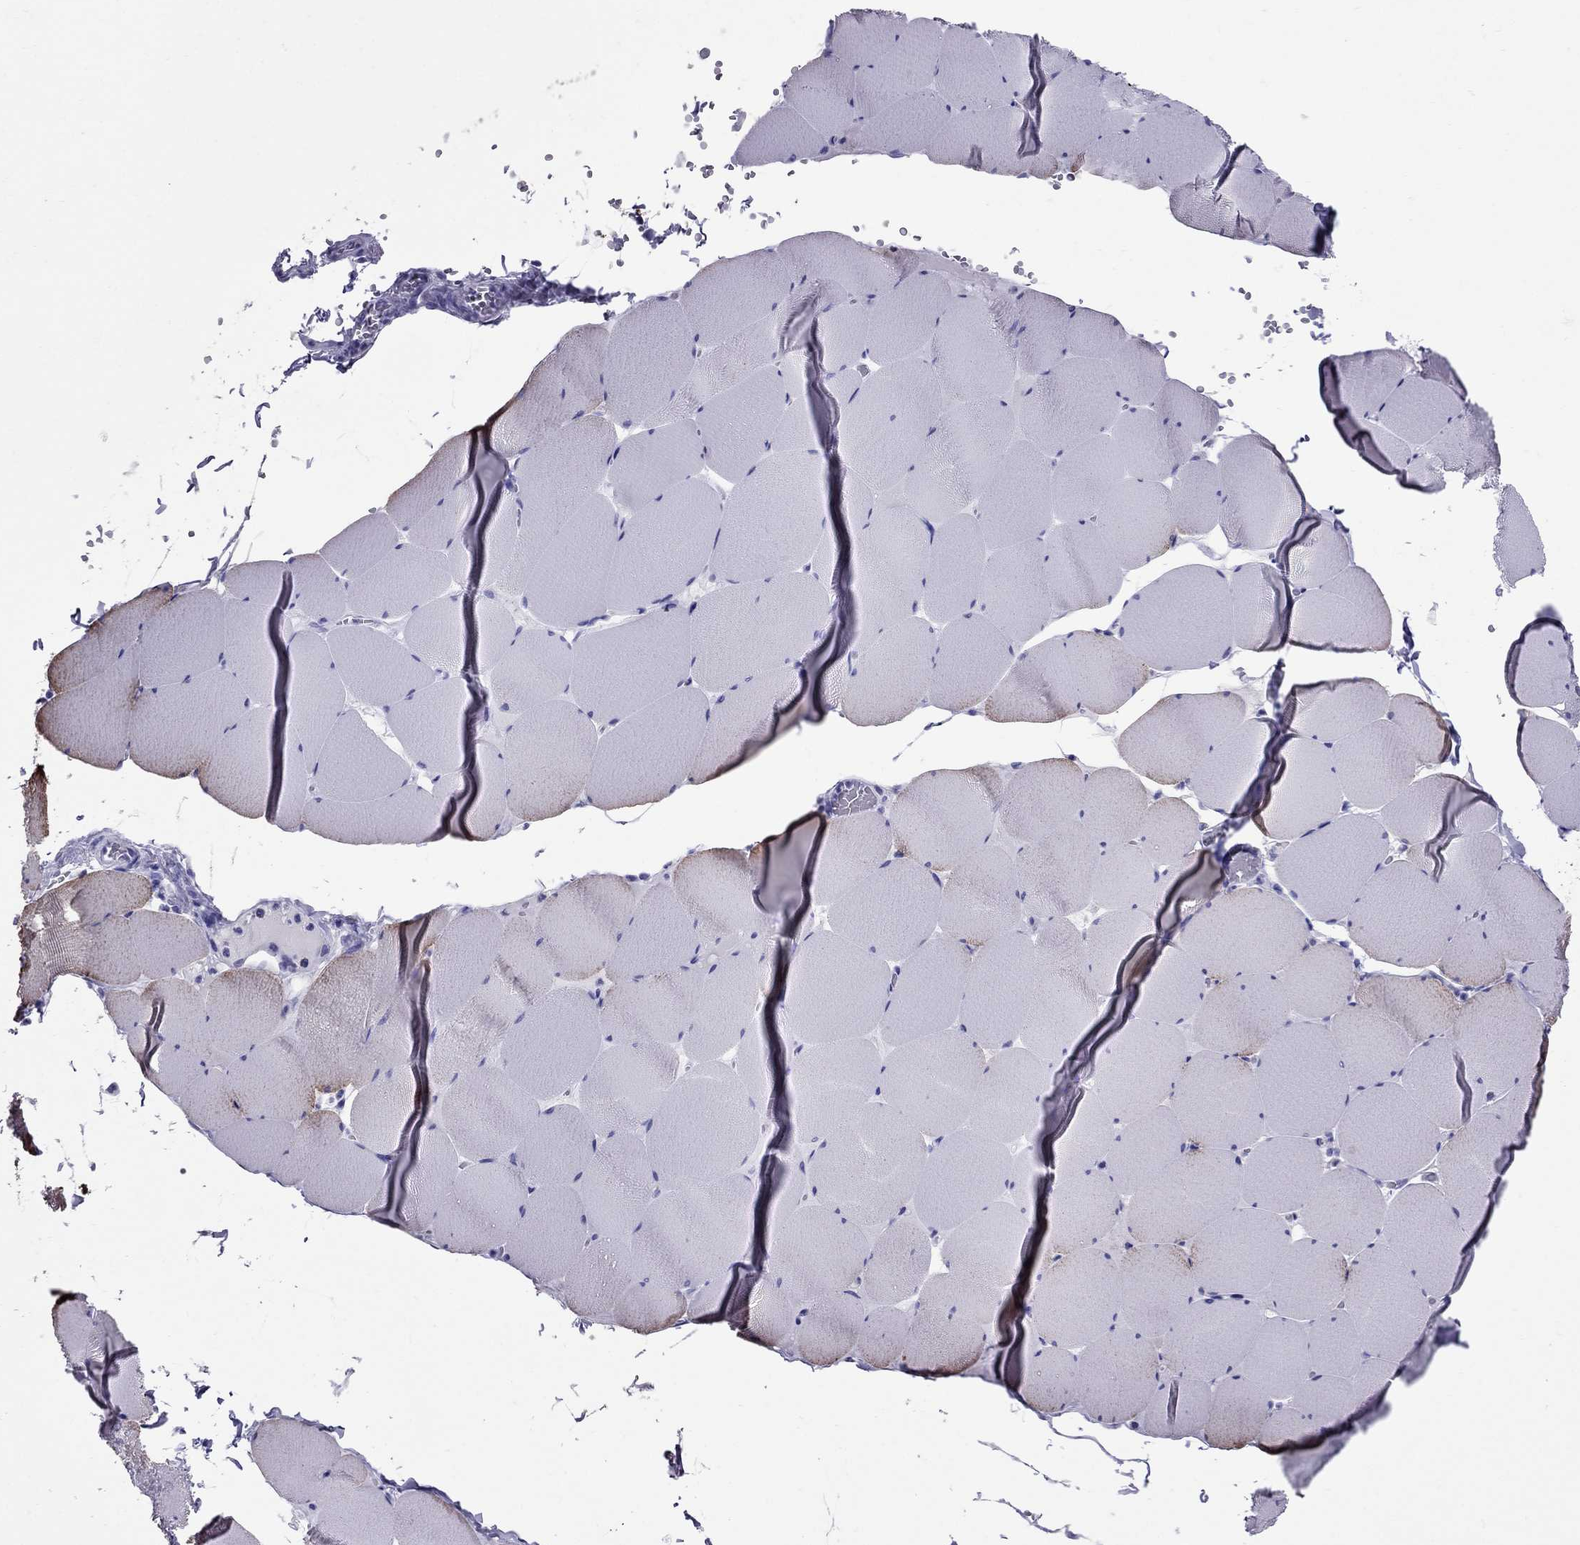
{"staining": {"intensity": "moderate", "quantity": "<25%", "location": "cytoplasmic/membranous"}, "tissue": "skeletal muscle", "cell_type": "Myocytes", "image_type": "normal", "snomed": [{"axis": "morphology", "description": "Normal tissue, NOS"}, {"axis": "morphology", "description": "Malignant melanoma, Metastatic site"}, {"axis": "topography", "description": "Skeletal muscle"}], "caption": "The micrograph exhibits immunohistochemical staining of unremarkable skeletal muscle. There is moderate cytoplasmic/membranous positivity is seen in approximately <25% of myocytes. Nuclei are stained in blue.", "gene": "AVPR1B", "patient": {"sex": "male", "age": 50}}